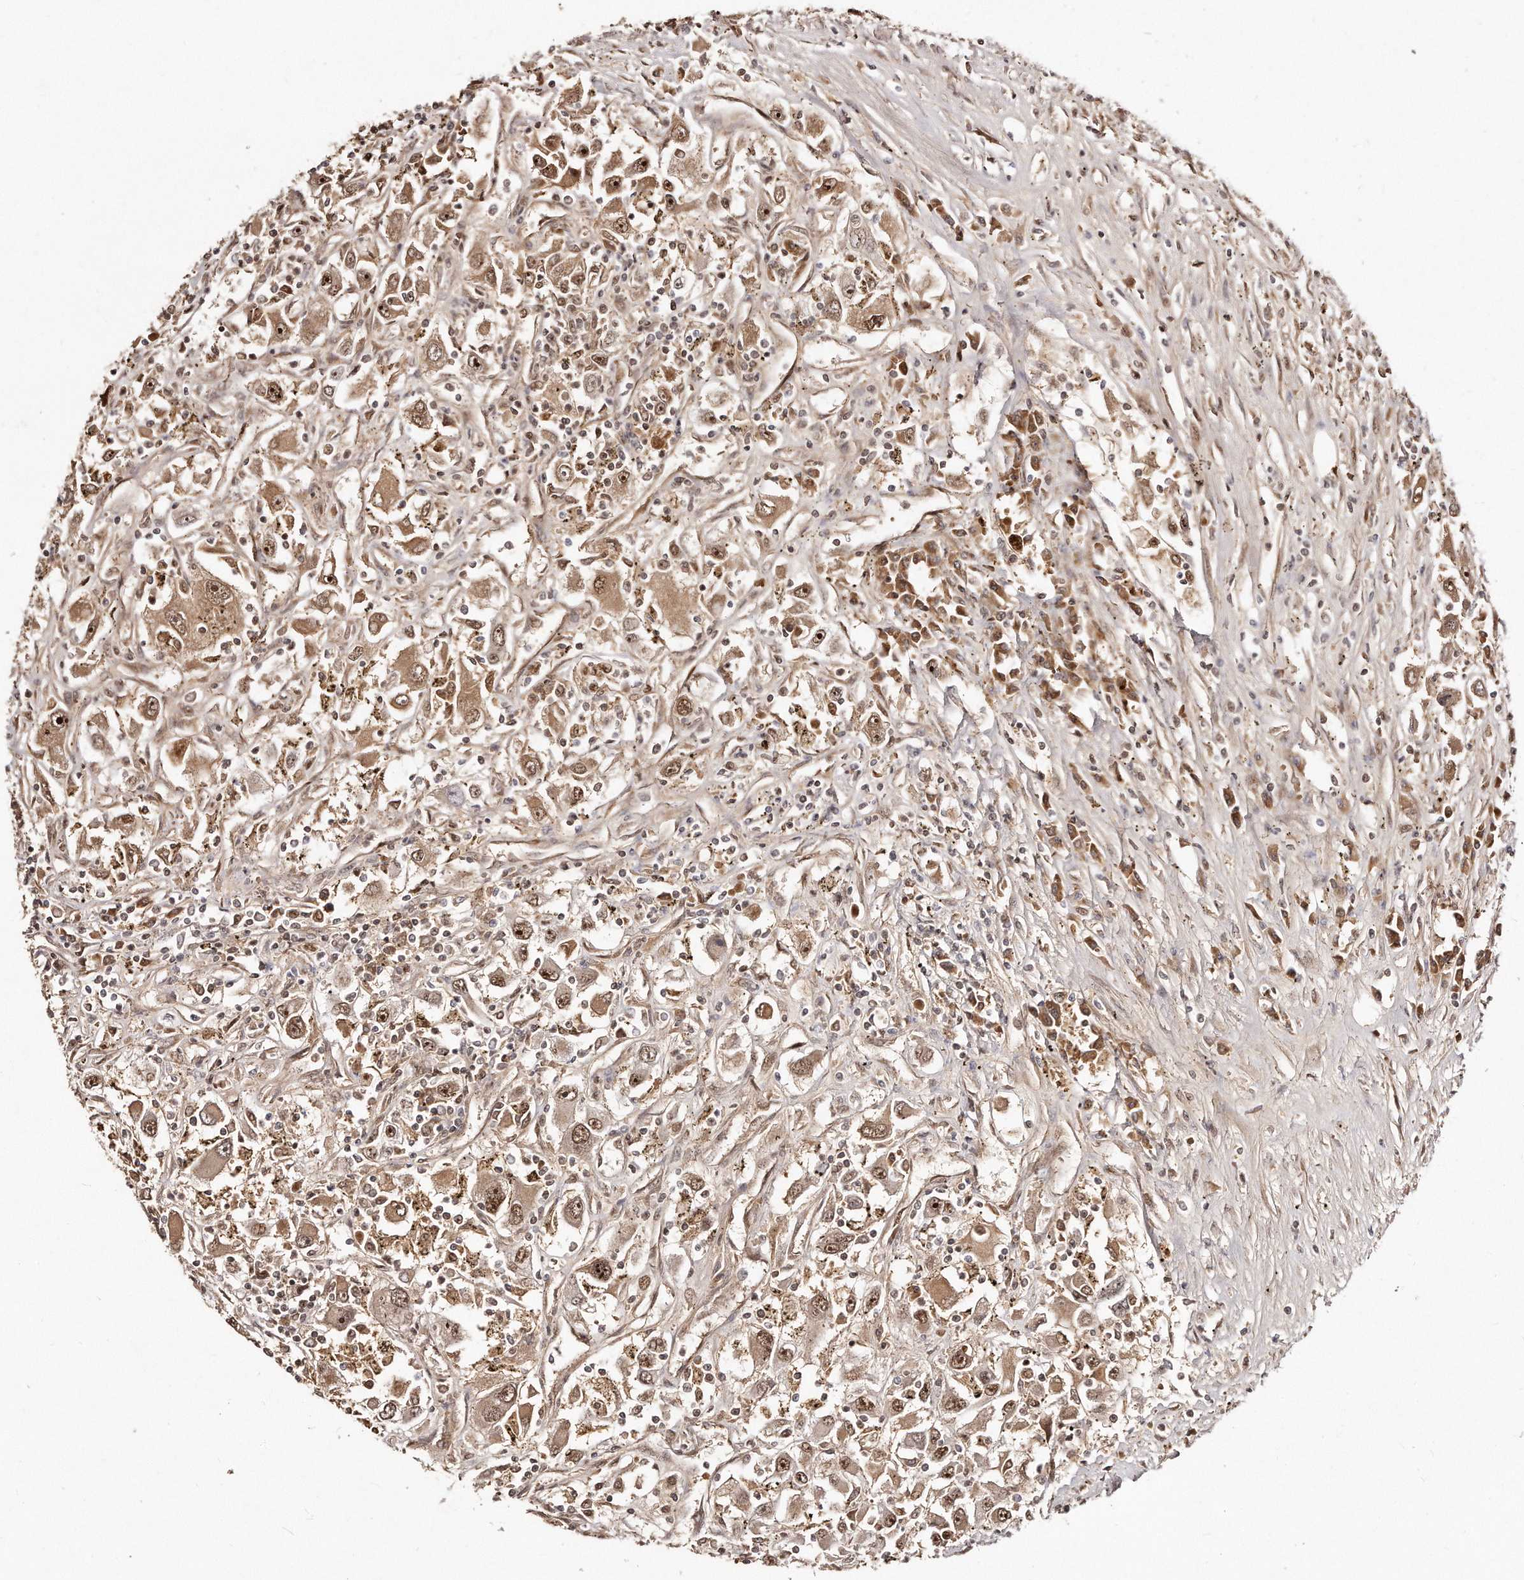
{"staining": {"intensity": "moderate", "quantity": ">75%", "location": "cytoplasmic/membranous,nuclear"}, "tissue": "renal cancer", "cell_type": "Tumor cells", "image_type": "cancer", "snomed": [{"axis": "morphology", "description": "Adenocarcinoma, NOS"}, {"axis": "topography", "description": "Kidney"}], "caption": "This photomicrograph demonstrates immunohistochemistry staining of renal cancer (adenocarcinoma), with medium moderate cytoplasmic/membranous and nuclear staining in about >75% of tumor cells.", "gene": "SOX4", "patient": {"sex": "female", "age": 52}}